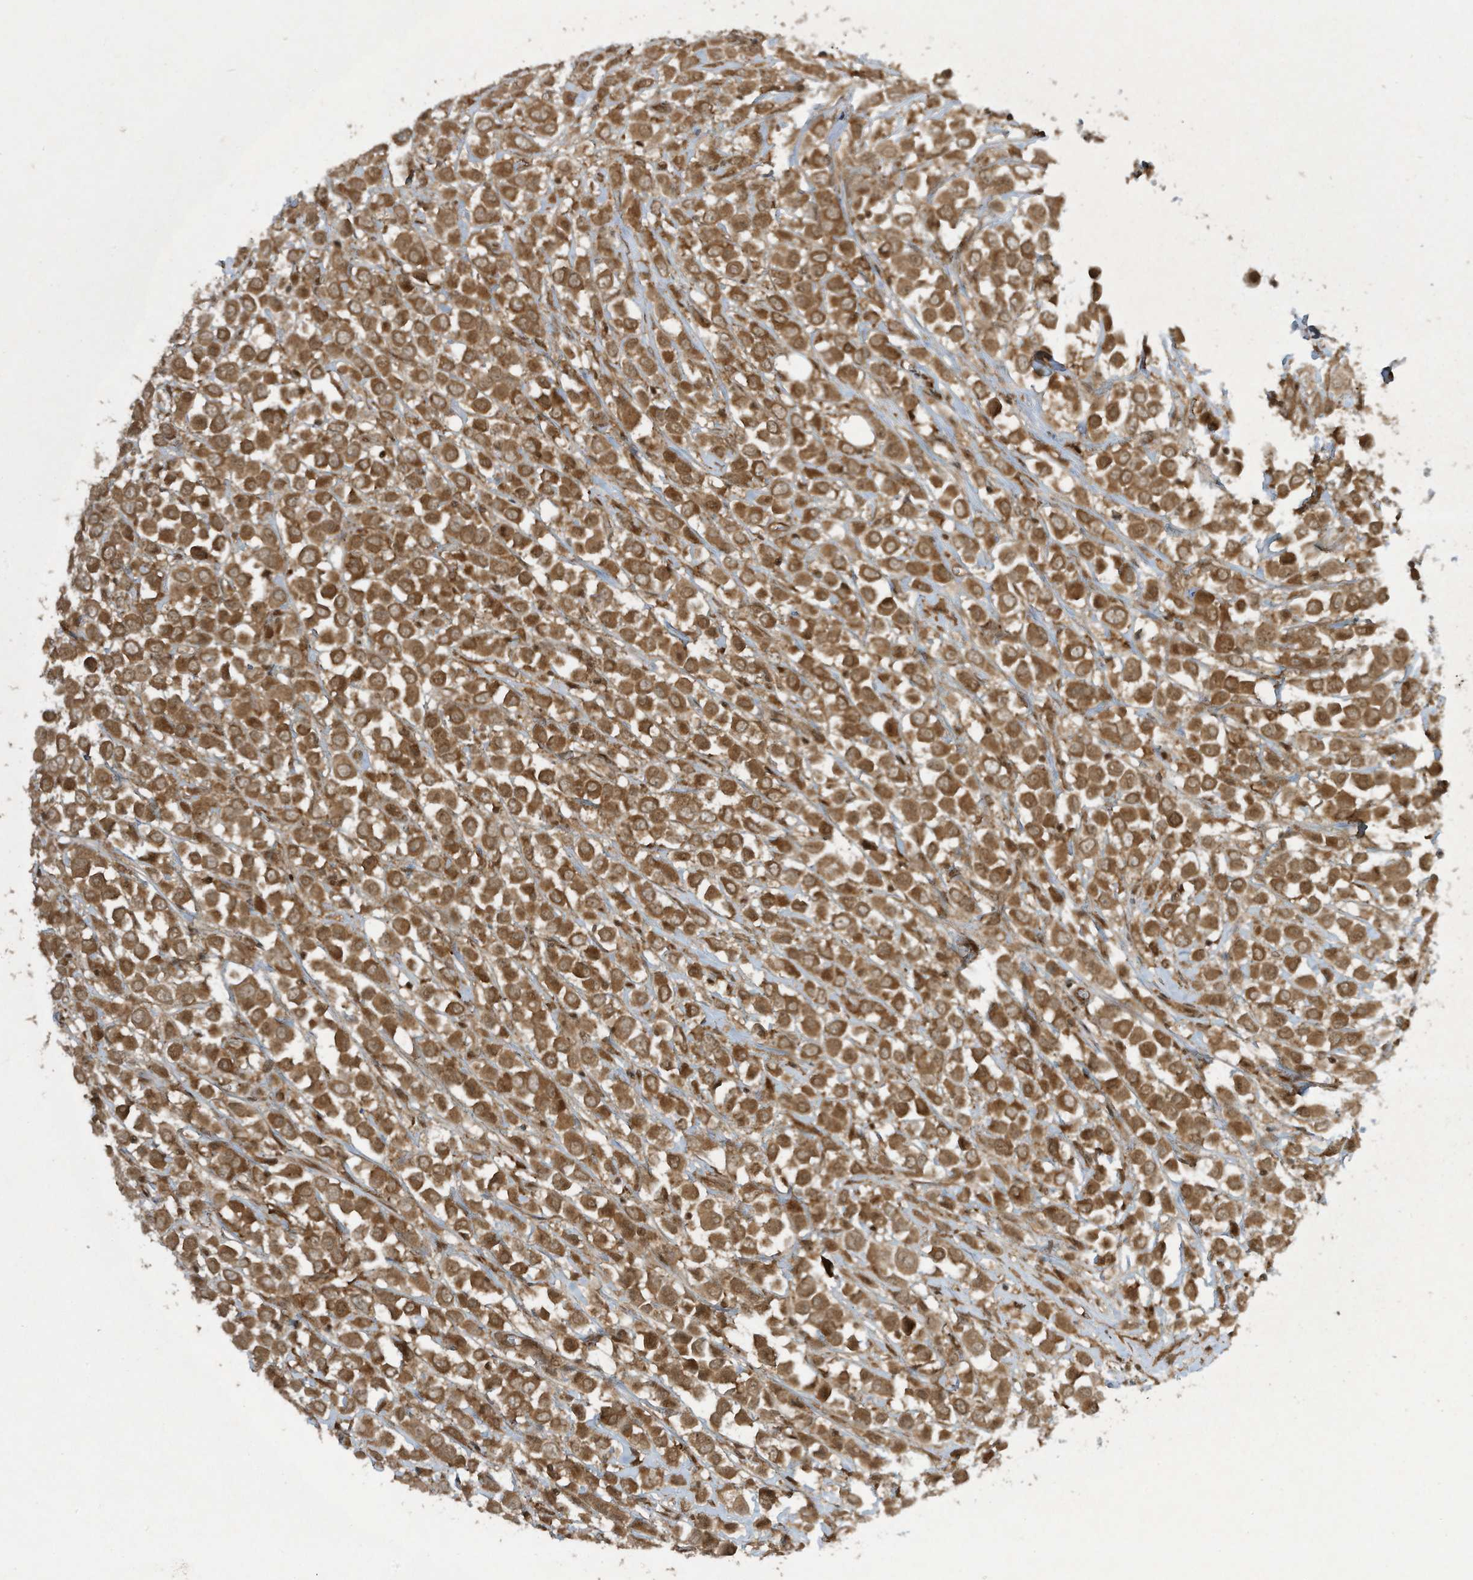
{"staining": {"intensity": "moderate", "quantity": ">75%", "location": "cytoplasmic/membranous"}, "tissue": "breast cancer", "cell_type": "Tumor cells", "image_type": "cancer", "snomed": [{"axis": "morphology", "description": "Duct carcinoma"}, {"axis": "topography", "description": "Breast"}], "caption": "This histopathology image exhibits IHC staining of breast infiltrating ductal carcinoma, with medium moderate cytoplasmic/membranous expression in approximately >75% of tumor cells.", "gene": "CERT1", "patient": {"sex": "female", "age": 61}}